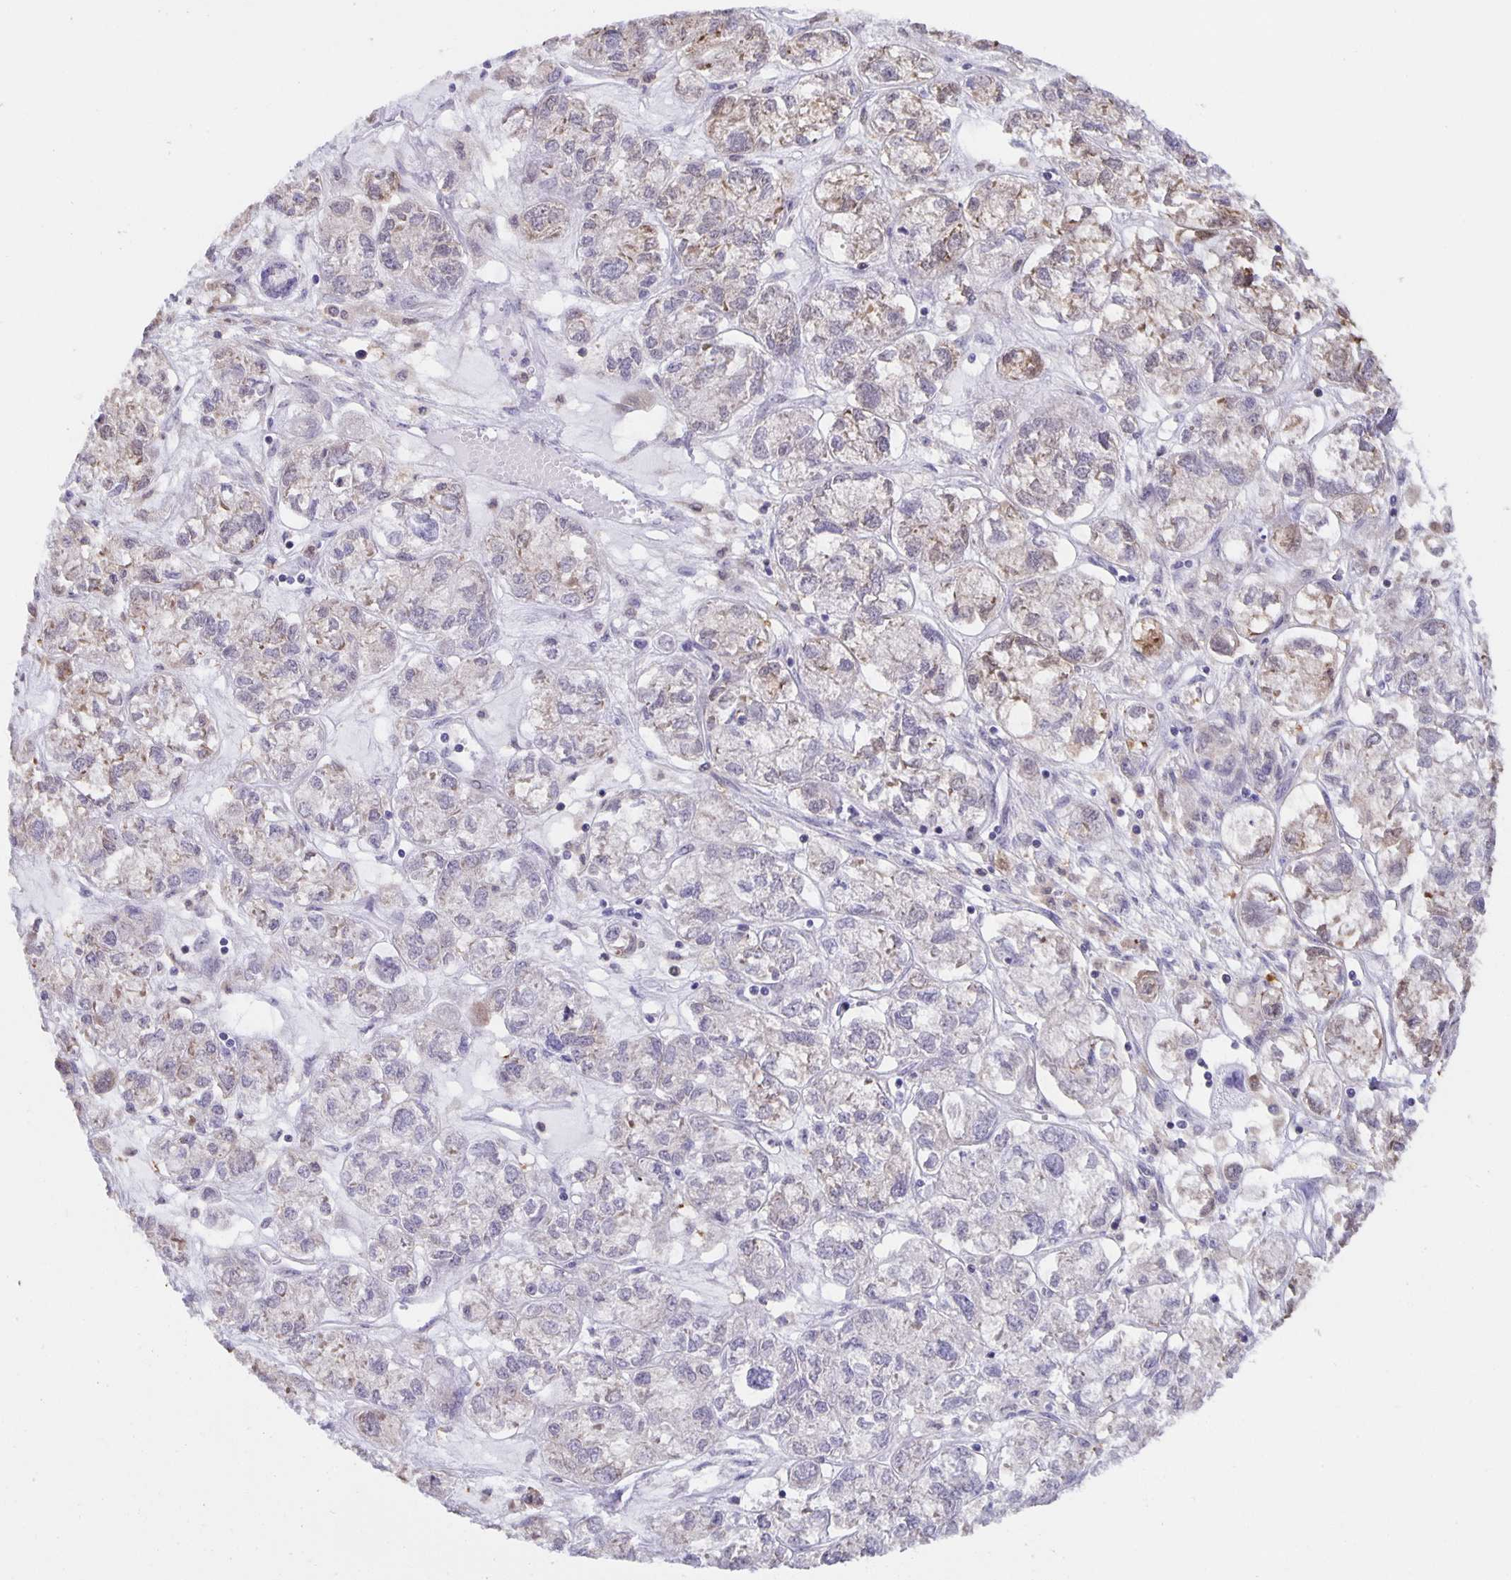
{"staining": {"intensity": "weak", "quantity": "<25%", "location": "cytoplasmic/membranous"}, "tissue": "ovarian cancer", "cell_type": "Tumor cells", "image_type": "cancer", "snomed": [{"axis": "morphology", "description": "Carcinoma, endometroid"}, {"axis": "topography", "description": "Ovary"}], "caption": "Immunohistochemistry of ovarian cancer (endometroid carcinoma) shows no staining in tumor cells. The staining was performed using DAB (3,3'-diaminobenzidine) to visualize the protein expression in brown, while the nuclei were stained in blue with hematoxylin (Magnification: 20x).", "gene": "MARCHF6", "patient": {"sex": "female", "age": 64}}